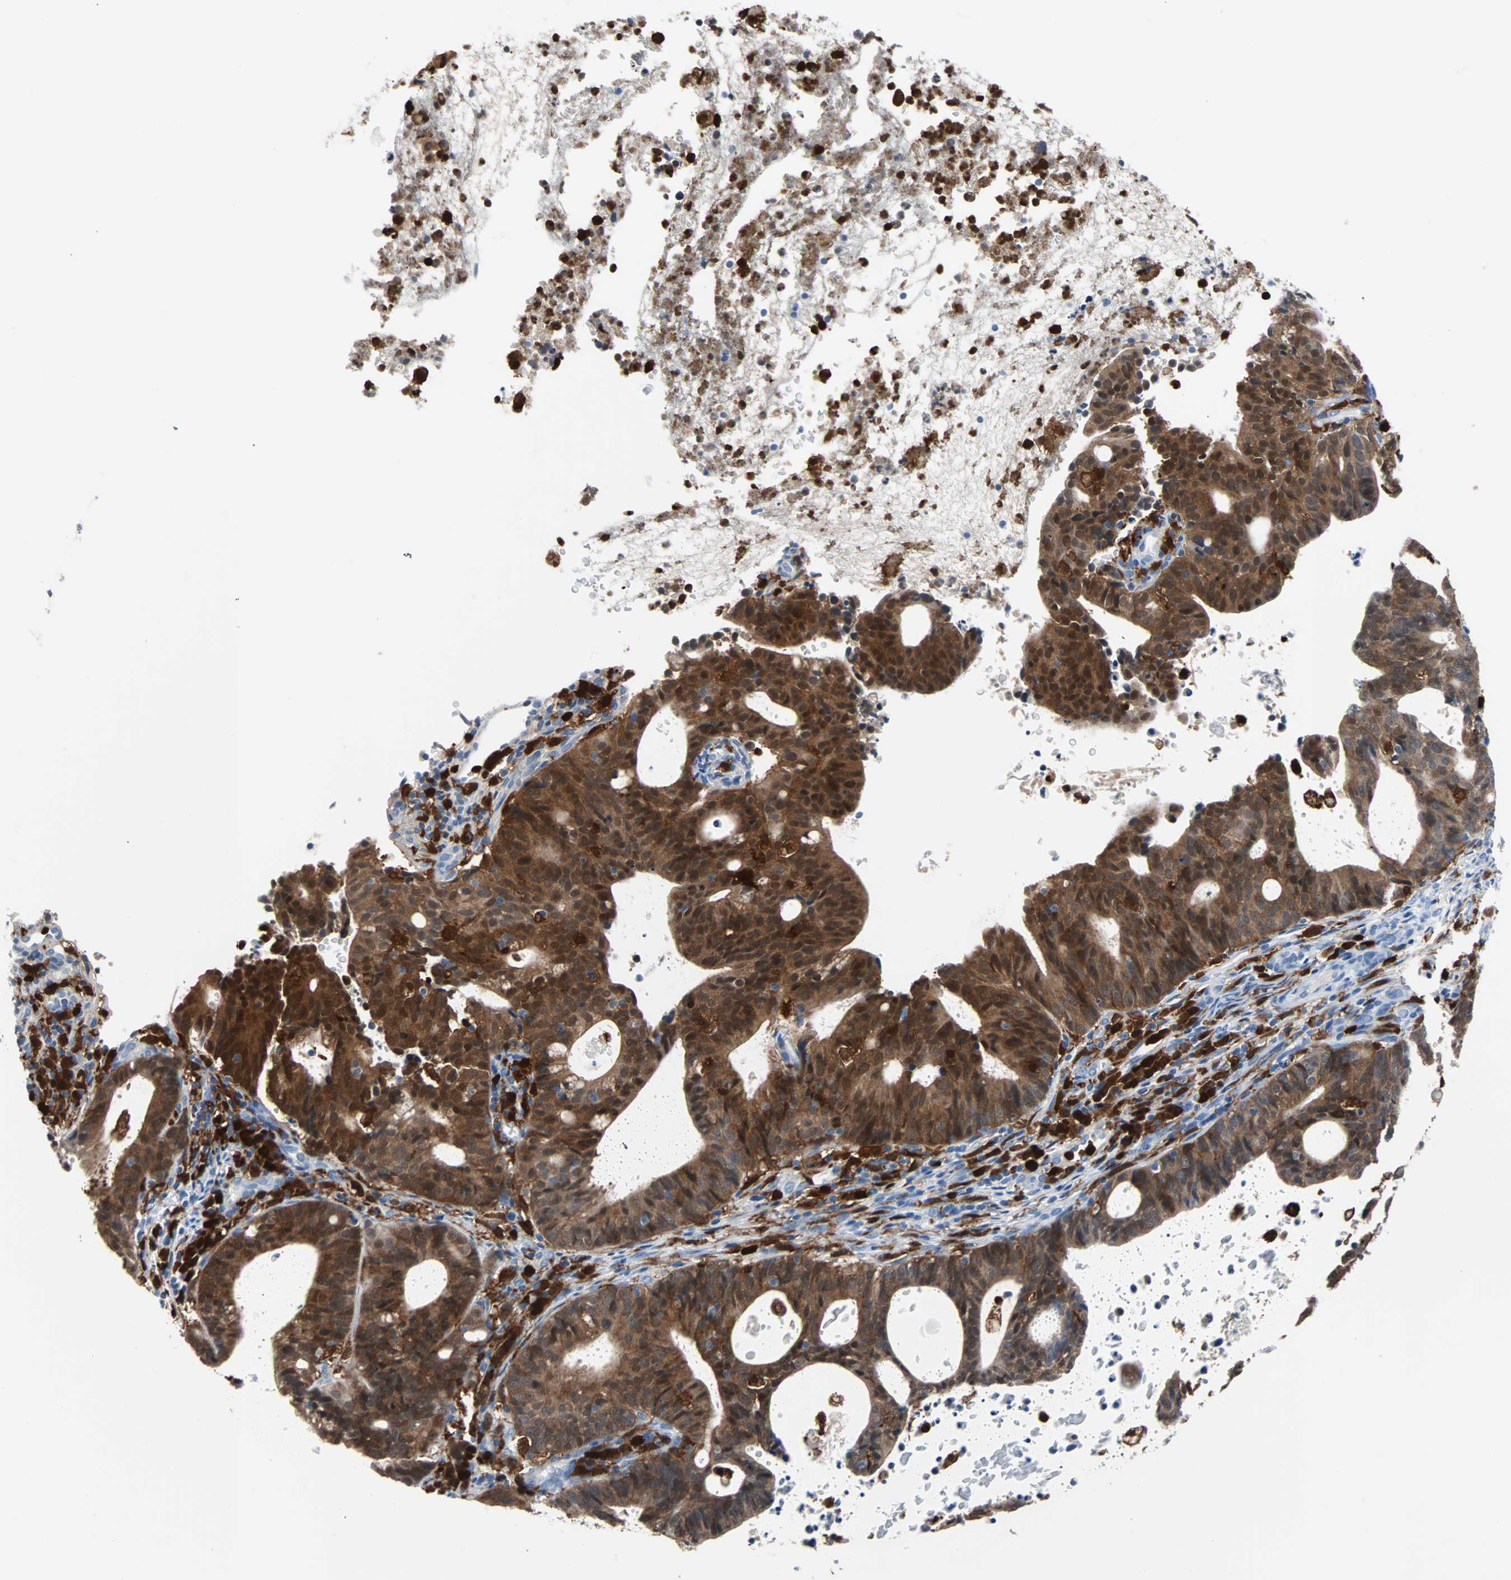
{"staining": {"intensity": "strong", "quantity": ">75%", "location": "cytoplasmic/membranous"}, "tissue": "endometrial cancer", "cell_type": "Tumor cells", "image_type": "cancer", "snomed": [{"axis": "morphology", "description": "Adenocarcinoma, NOS"}, {"axis": "topography", "description": "Uterus"}], "caption": "Protein staining of endometrial cancer tissue demonstrates strong cytoplasmic/membranous expression in approximately >75% of tumor cells.", "gene": "SYK", "patient": {"sex": "female", "age": 83}}